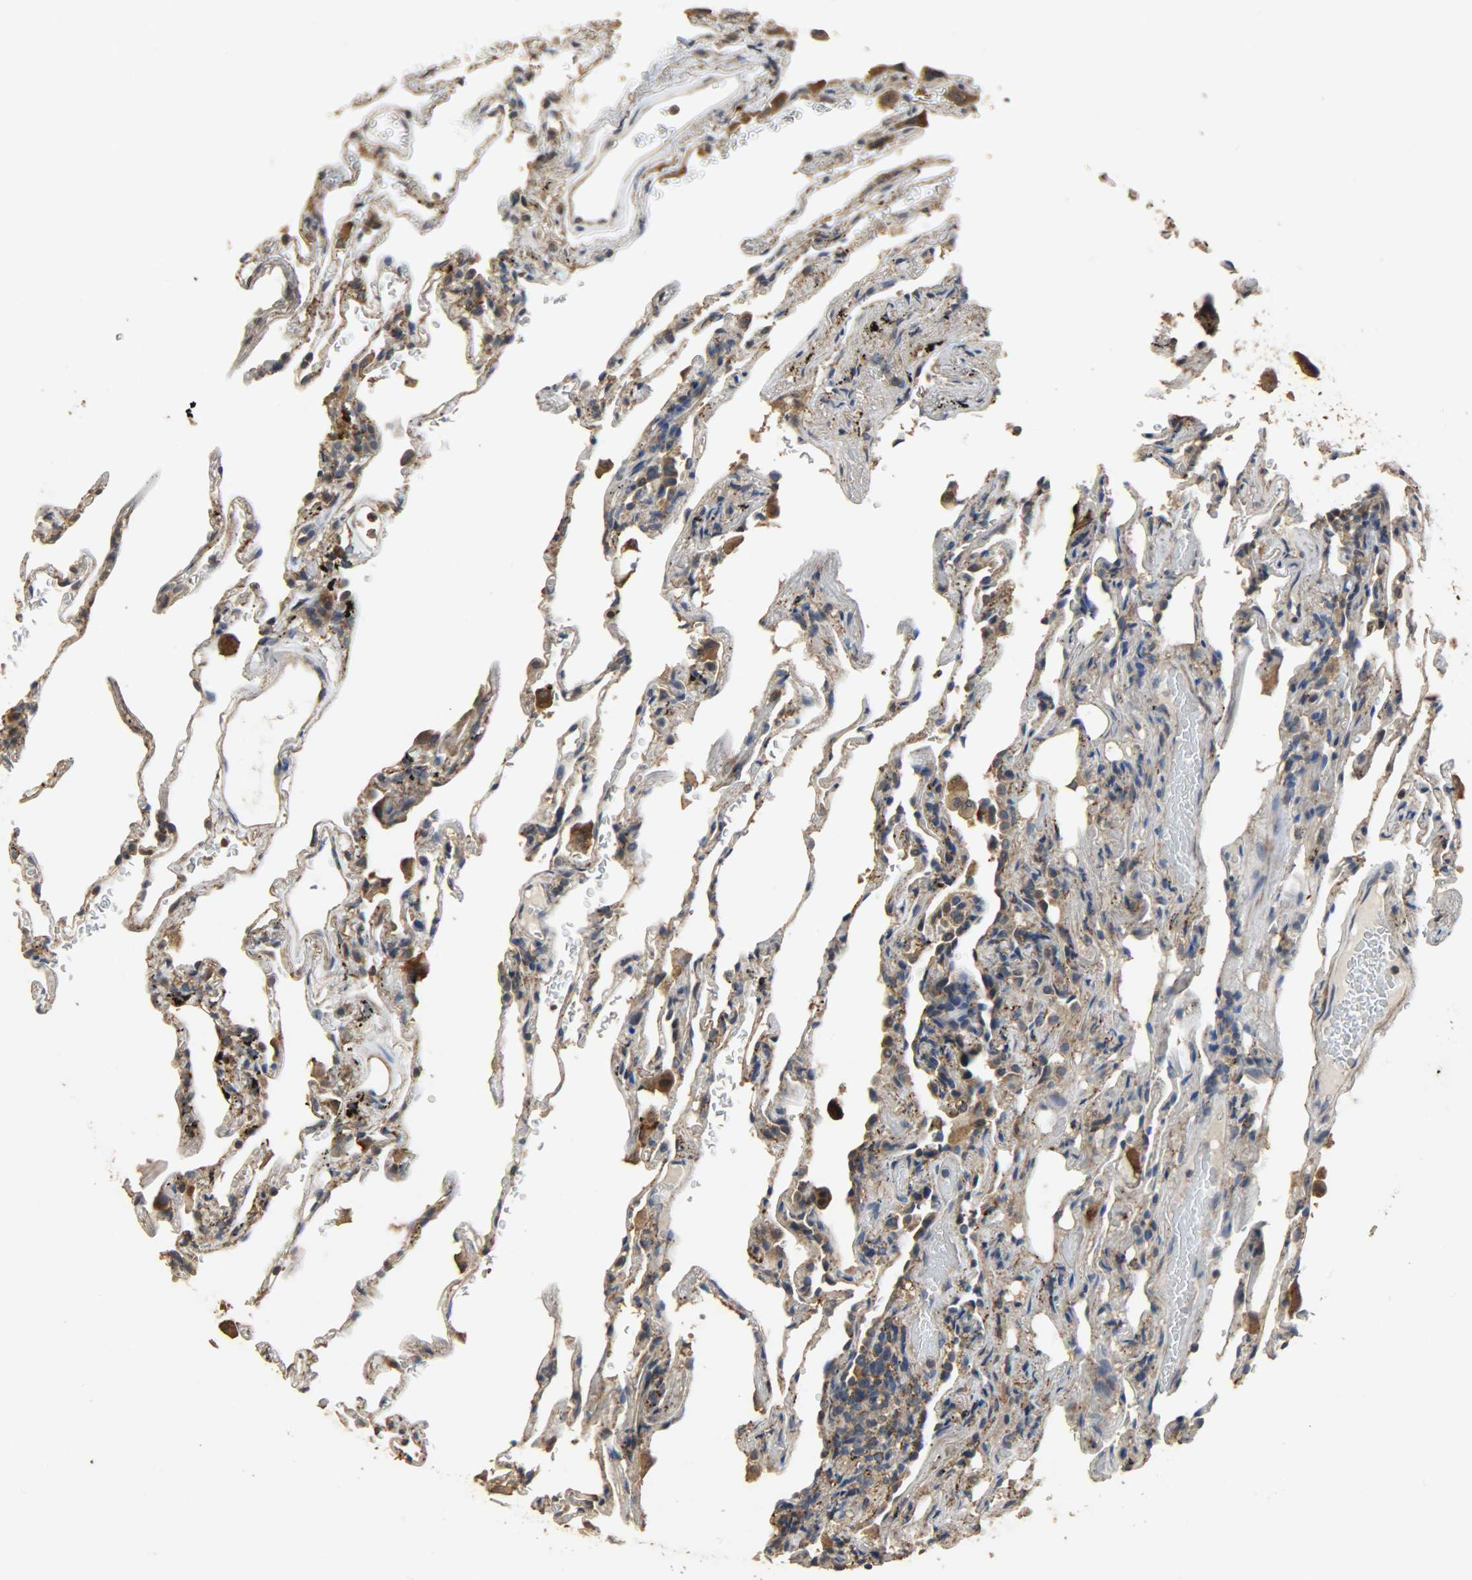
{"staining": {"intensity": "moderate", "quantity": ">75%", "location": "cytoplasmic/membranous"}, "tissue": "lung", "cell_type": "Alveolar cells", "image_type": "normal", "snomed": [{"axis": "morphology", "description": "Normal tissue, NOS"}, {"axis": "morphology", "description": "Inflammation, NOS"}, {"axis": "topography", "description": "Lung"}], "caption": "Immunohistochemistry (IHC) image of unremarkable human lung stained for a protein (brown), which shows medium levels of moderate cytoplasmic/membranous expression in about >75% of alveolar cells.", "gene": "CDKN2C", "patient": {"sex": "male", "age": 69}}